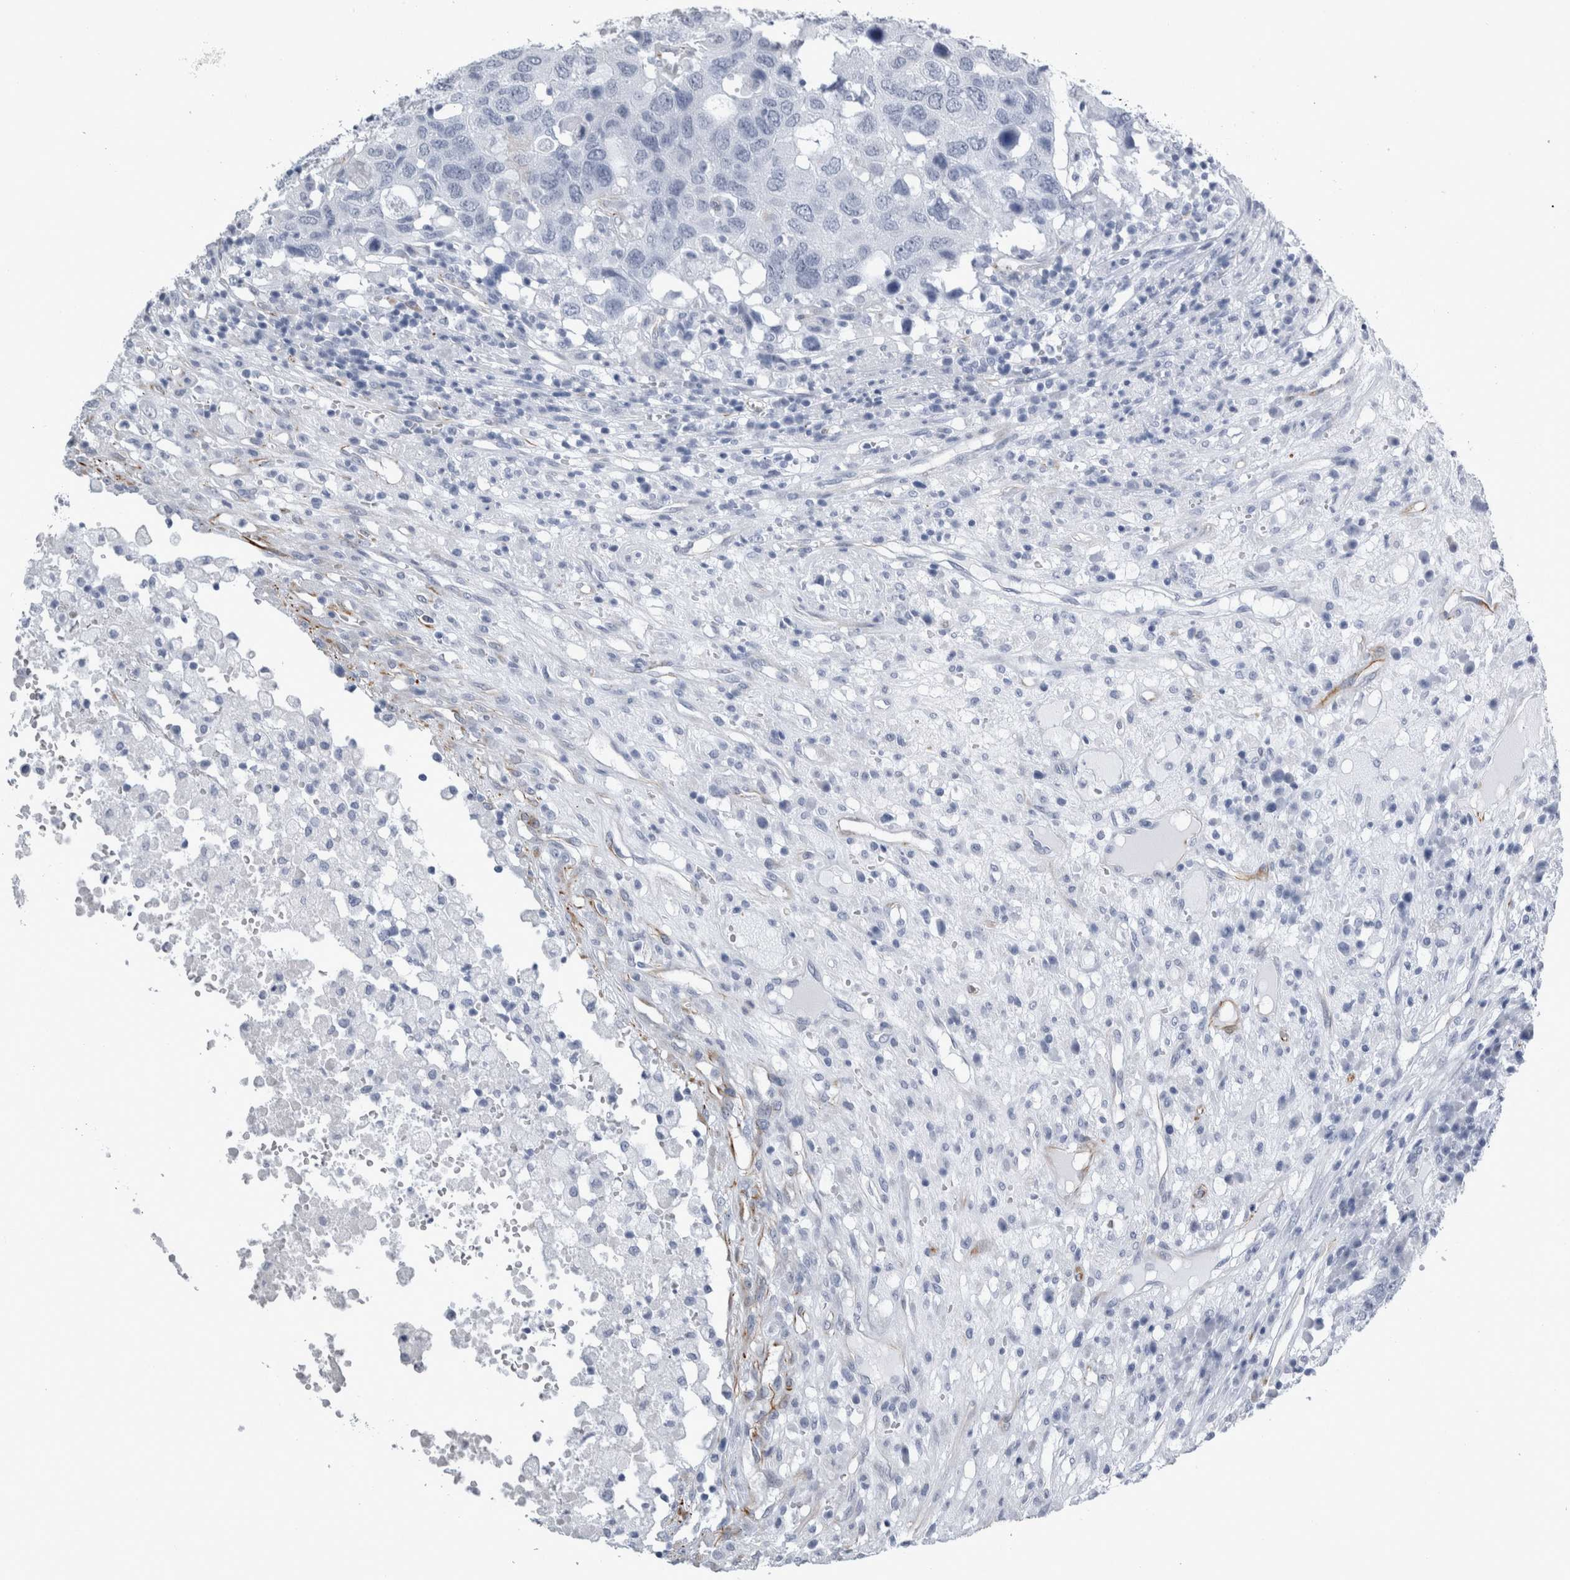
{"staining": {"intensity": "negative", "quantity": "none", "location": "none"}, "tissue": "head and neck cancer", "cell_type": "Tumor cells", "image_type": "cancer", "snomed": [{"axis": "morphology", "description": "Squamous cell carcinoma, NOS"}, {"axis": "topography", "description": "Head-Neck"}], "caption": "A histopathology image of squamous cell carcinoma (head and neck) stained for a protein exhibits no brown staining in tumor cells.", "gene": "VWDE", "patient": {"sex": "male", "age": 66}}